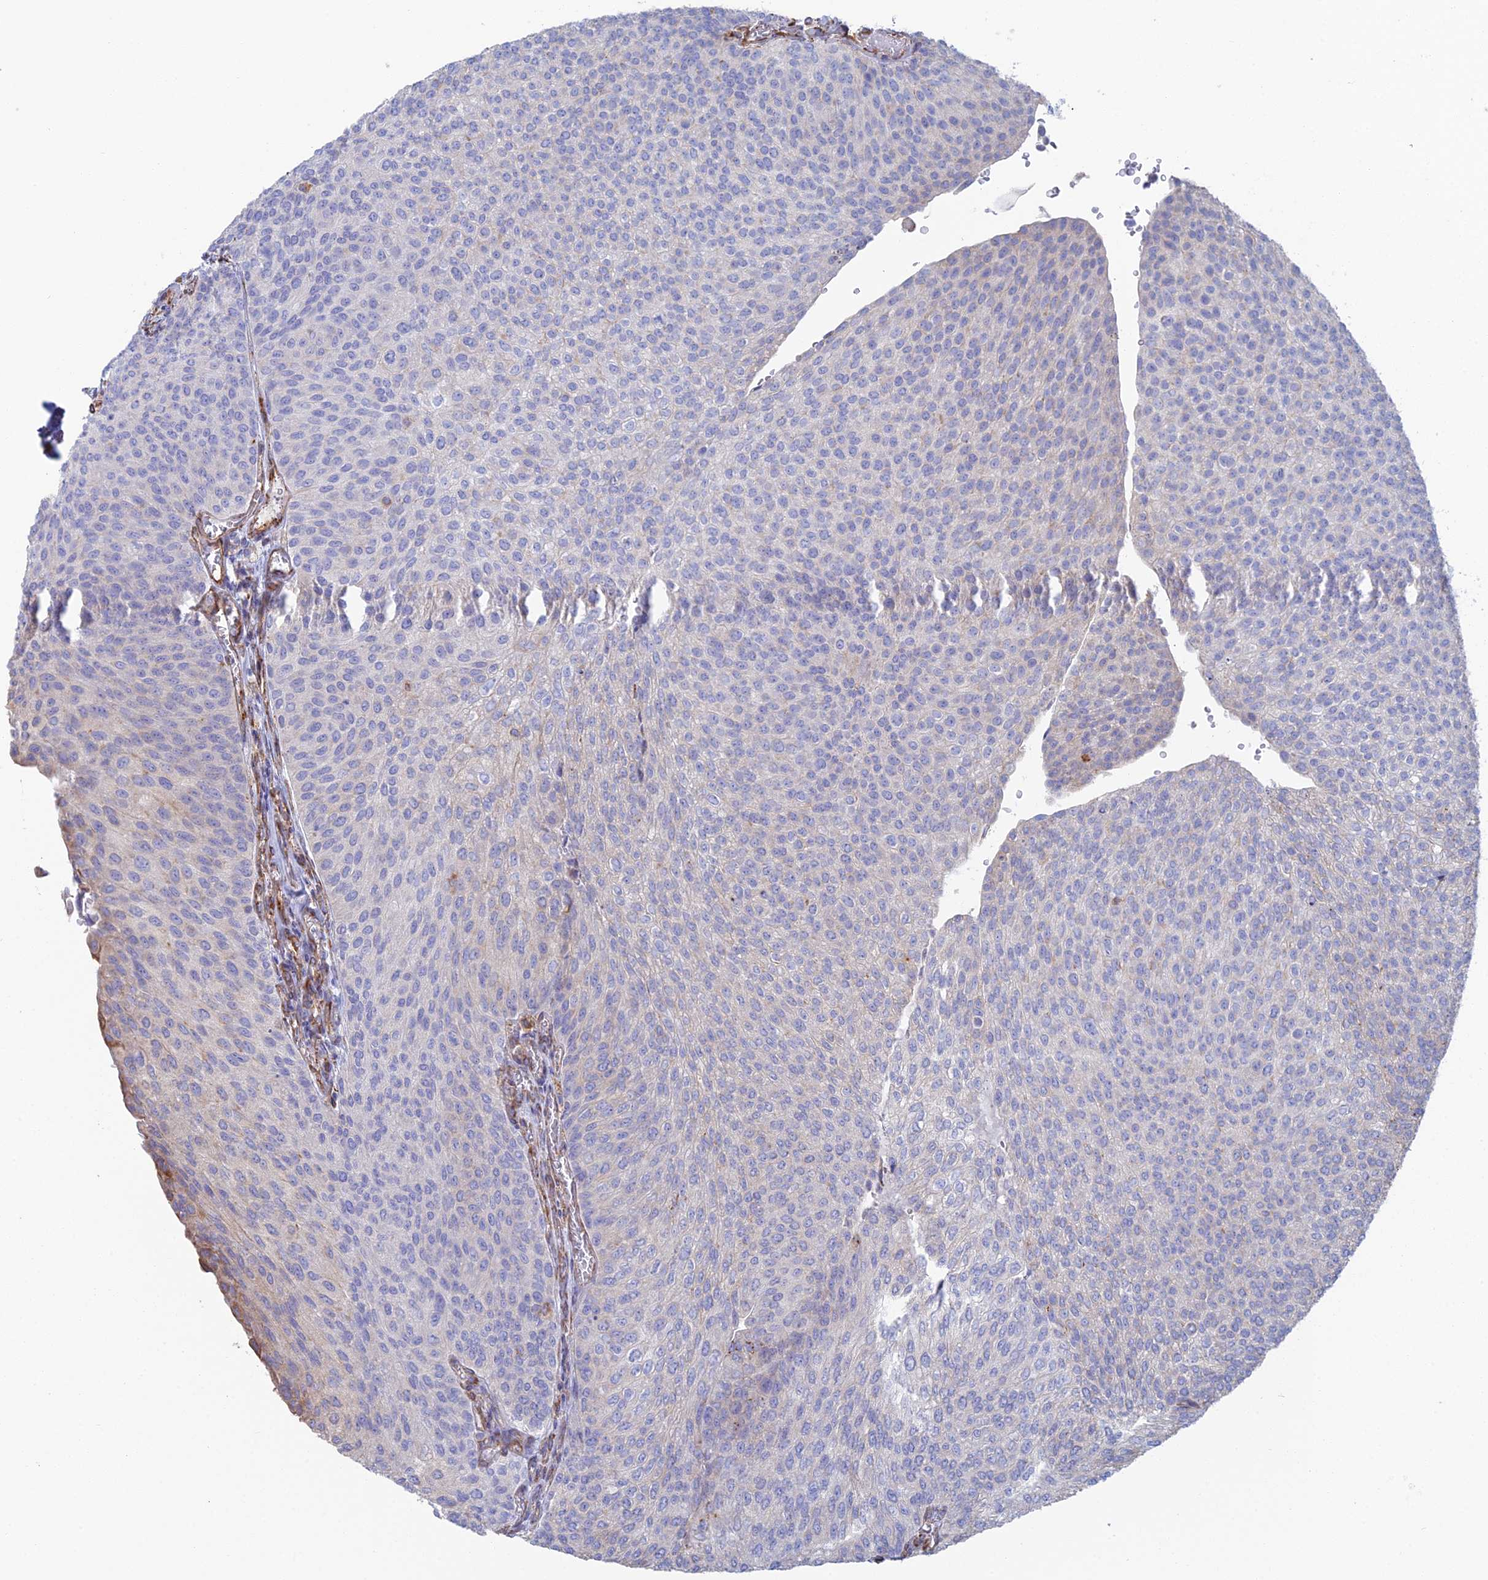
{"staining": {"intensity": "negative", "quantity": "none", "location": "none"}, "tissue": "urothelial cancer", "cell_type": "Tumor cells", "image_type": "cancer", "snomed": [{"axis": "morphology", "description": "Urothelial carcinoma, High grade"}, {"axis": "topography", "description": "Urinary bladder"}], "caption": "Immunohistochemistry (IHC) of human urothelial carcinoma (high-grade) shows no expression in tumor cells. Nuclei are stained in blue.", "gene": "CLVS2", "patient": {"sex": "female", "age": 79}}